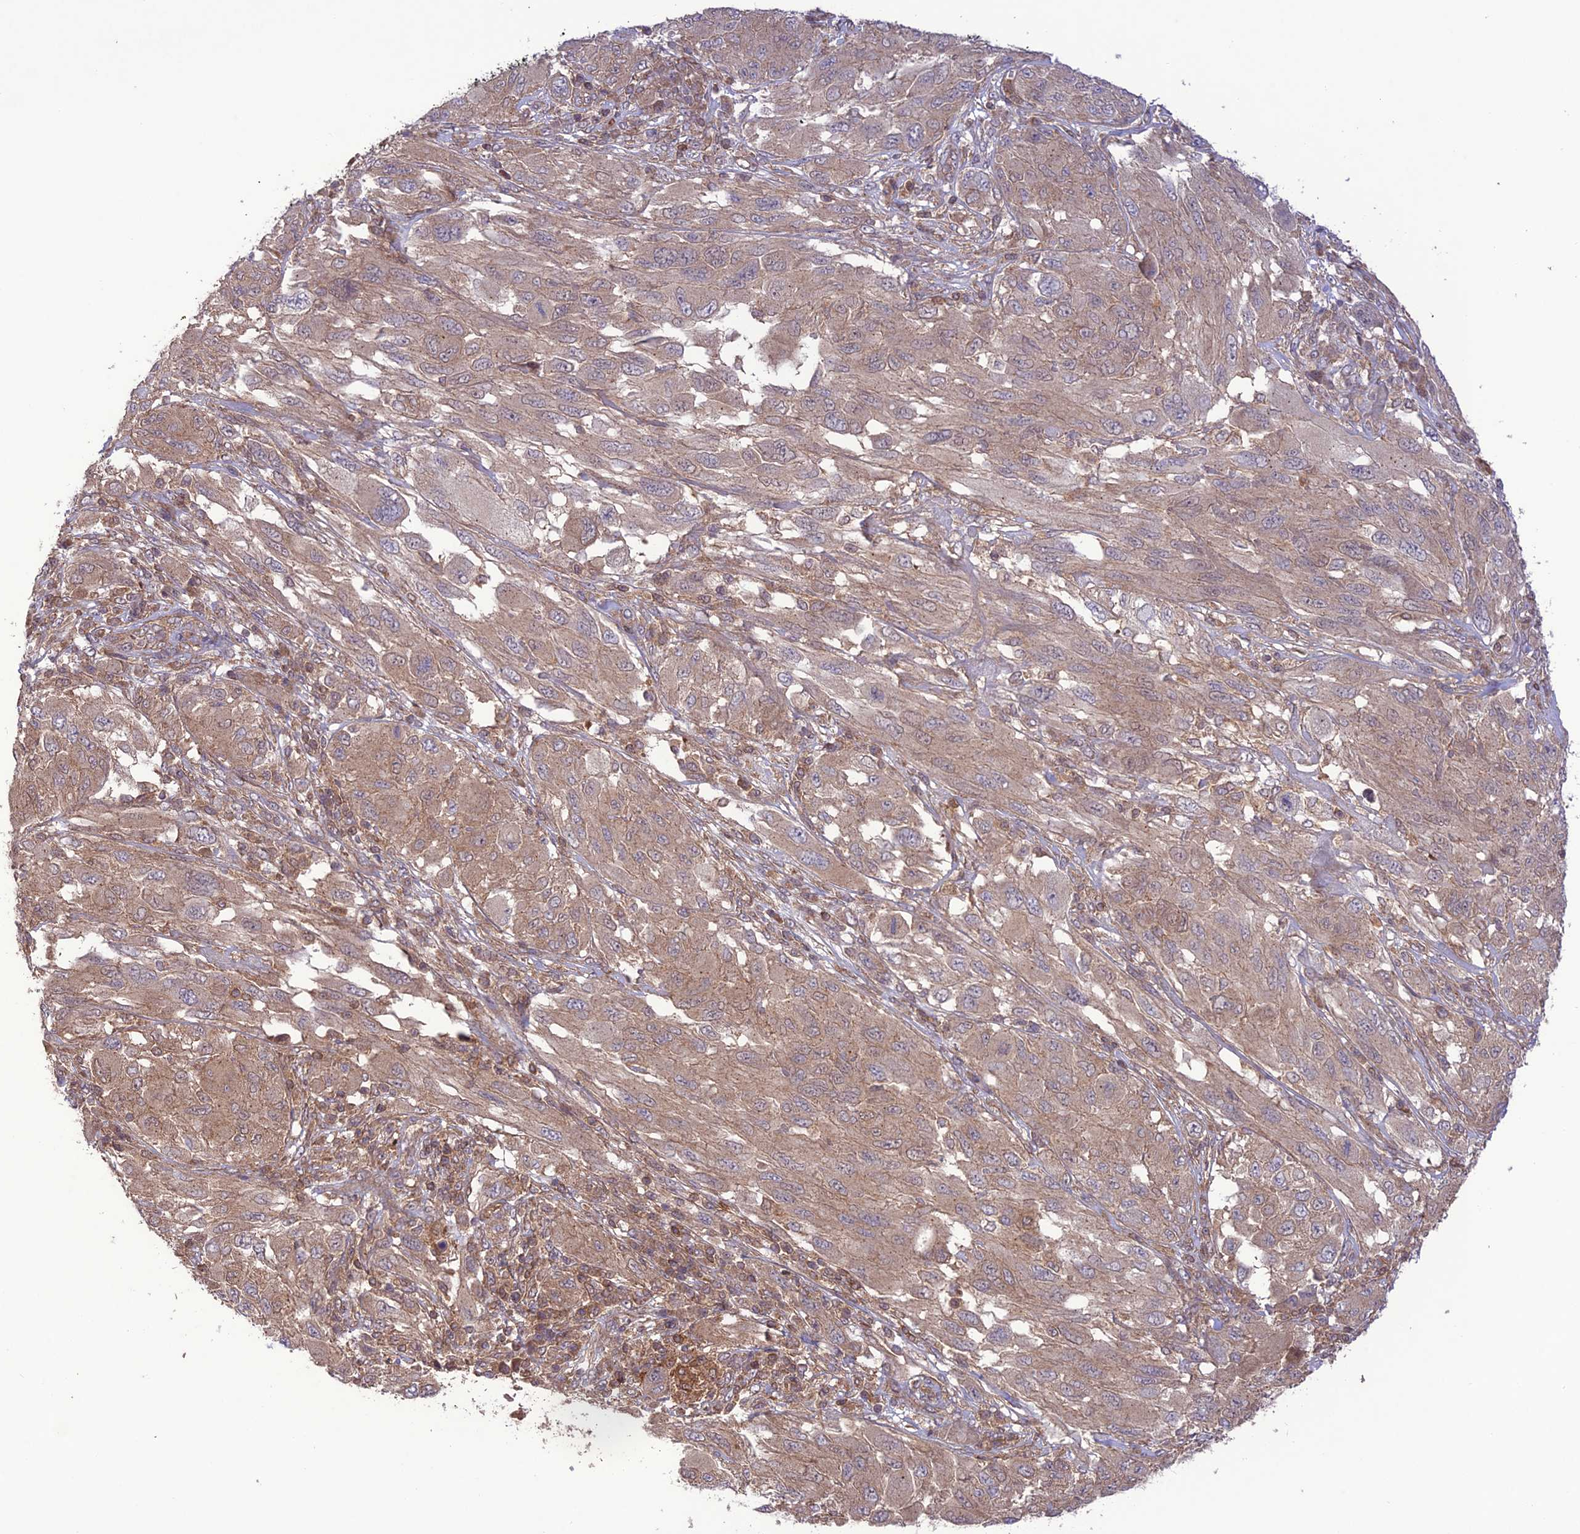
{"staining": {"intensity": "weak", "quantity": "25%-75%", "location": "cytoplasmic/membranous"}, "tissue": "melanoma", "cell_type": "Tumor cells", "image_type": "cancer", "snomed": [{"axis": "morphology", "description": "Malignant melanoma, NOS"}, {"axis": "topography", "description": "Skin"}], "caption": "A photomicrograph of human melanoma stained for a protein shows weak cytoplasmic/membranous brown staining in tumor cells. (Brightfield microscopy of DAB IHC at high magnification).", "gene": "FCHSD1", "patient": {"sex": "female", "age": 91}}